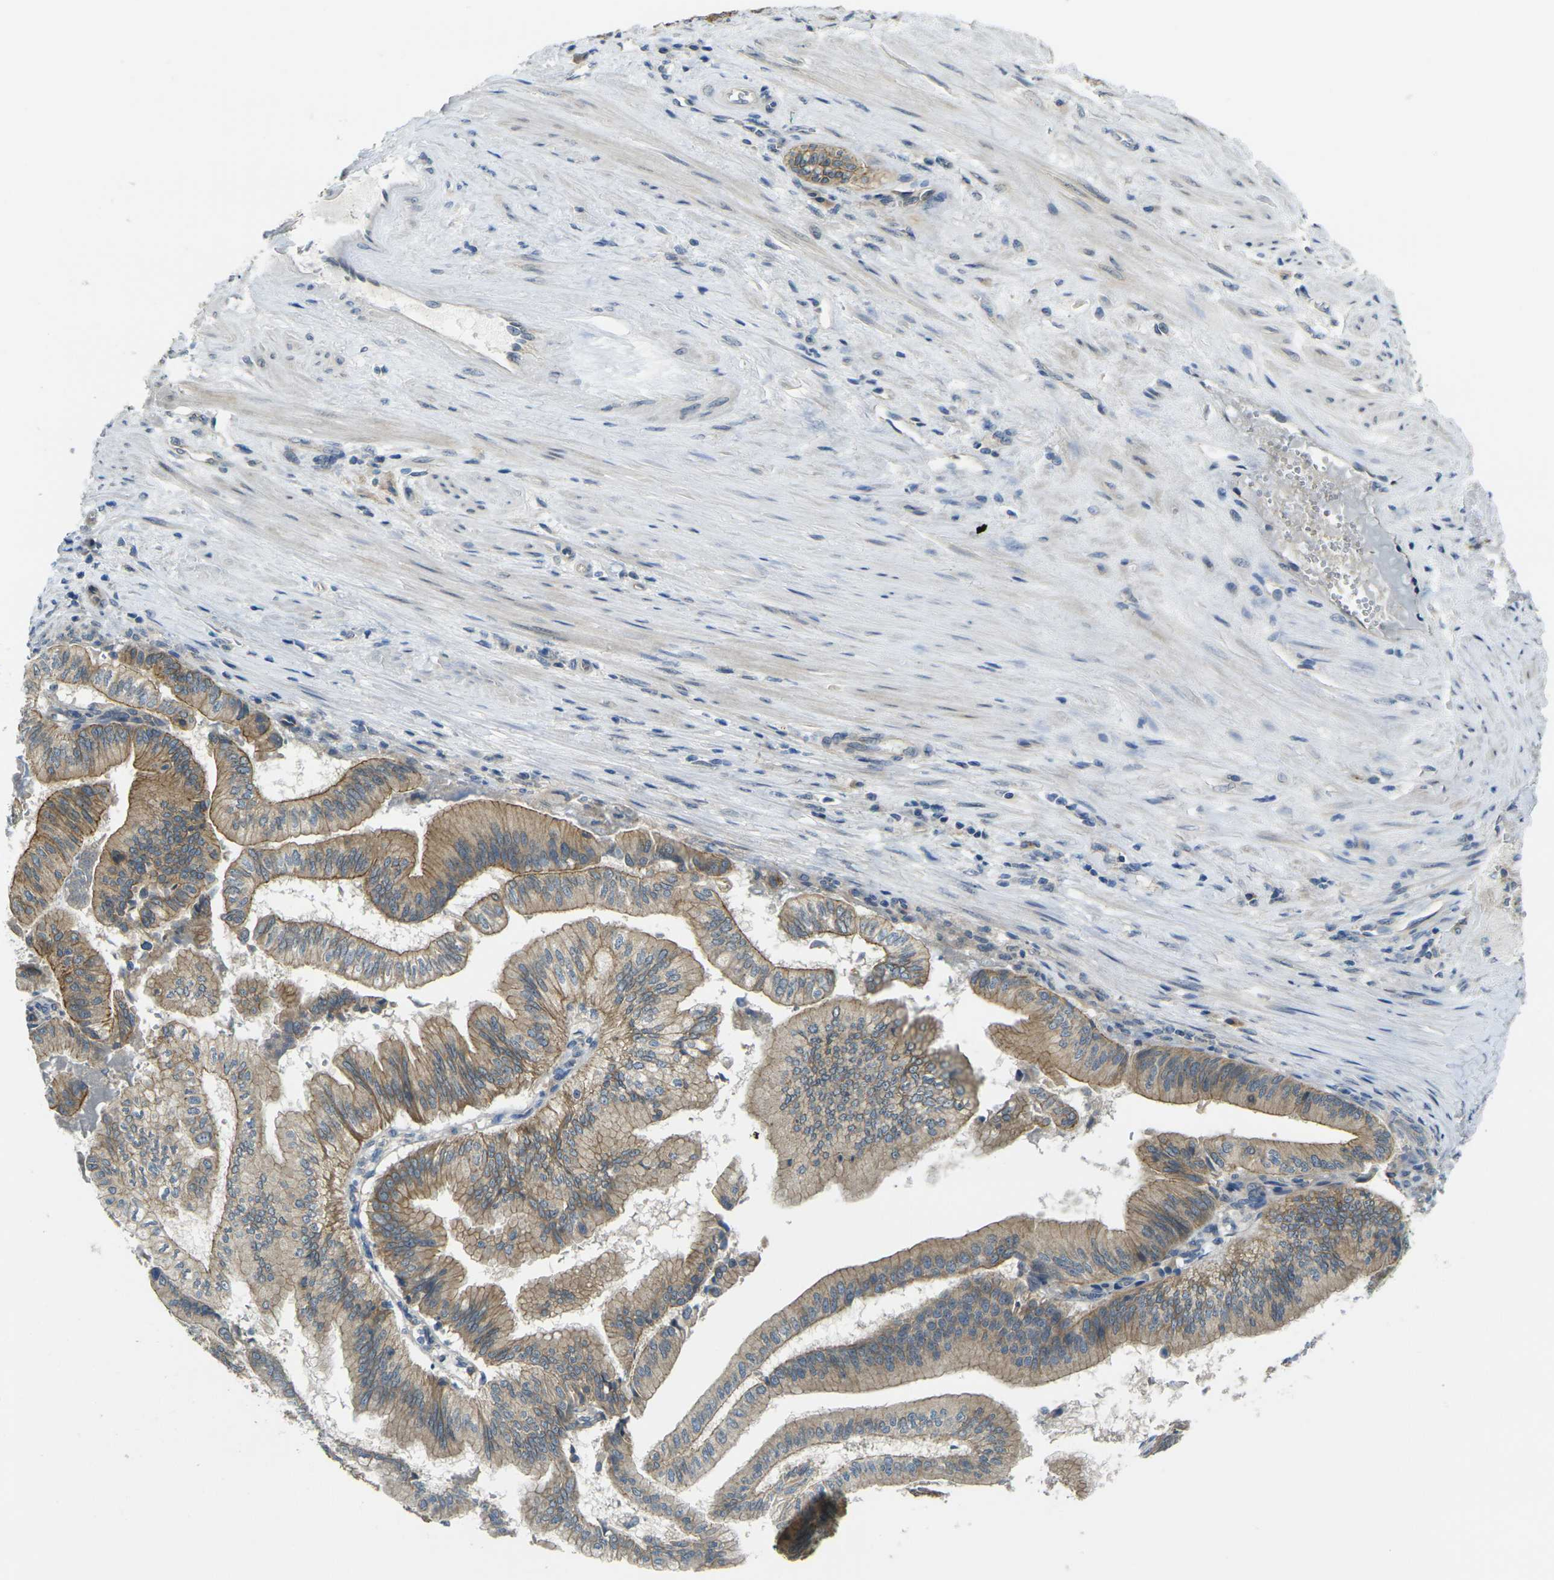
{"staining": {"intensity": "moderate", "quantity": ">75%", "location": "cytoplasmic/membranous"}, "tissue": "pancreatic cancer", "cell_type": "Tumor cells", "image_type": "cancer", "snomed": [{"axis": "morphology", "description": "Adenocarcinoma, NOS"}, {"axis": "topography", "description": "Pancreas"}], "caption": "Immunohistochemical staining of adenocarcinoma (pancreatic) demonstrates medium levels of moderate cytoplasmic/membranous expression in about >75% of tumor cells.", "gene": "RHBDD1", "patient": {"sex": "male", "age": 82}}